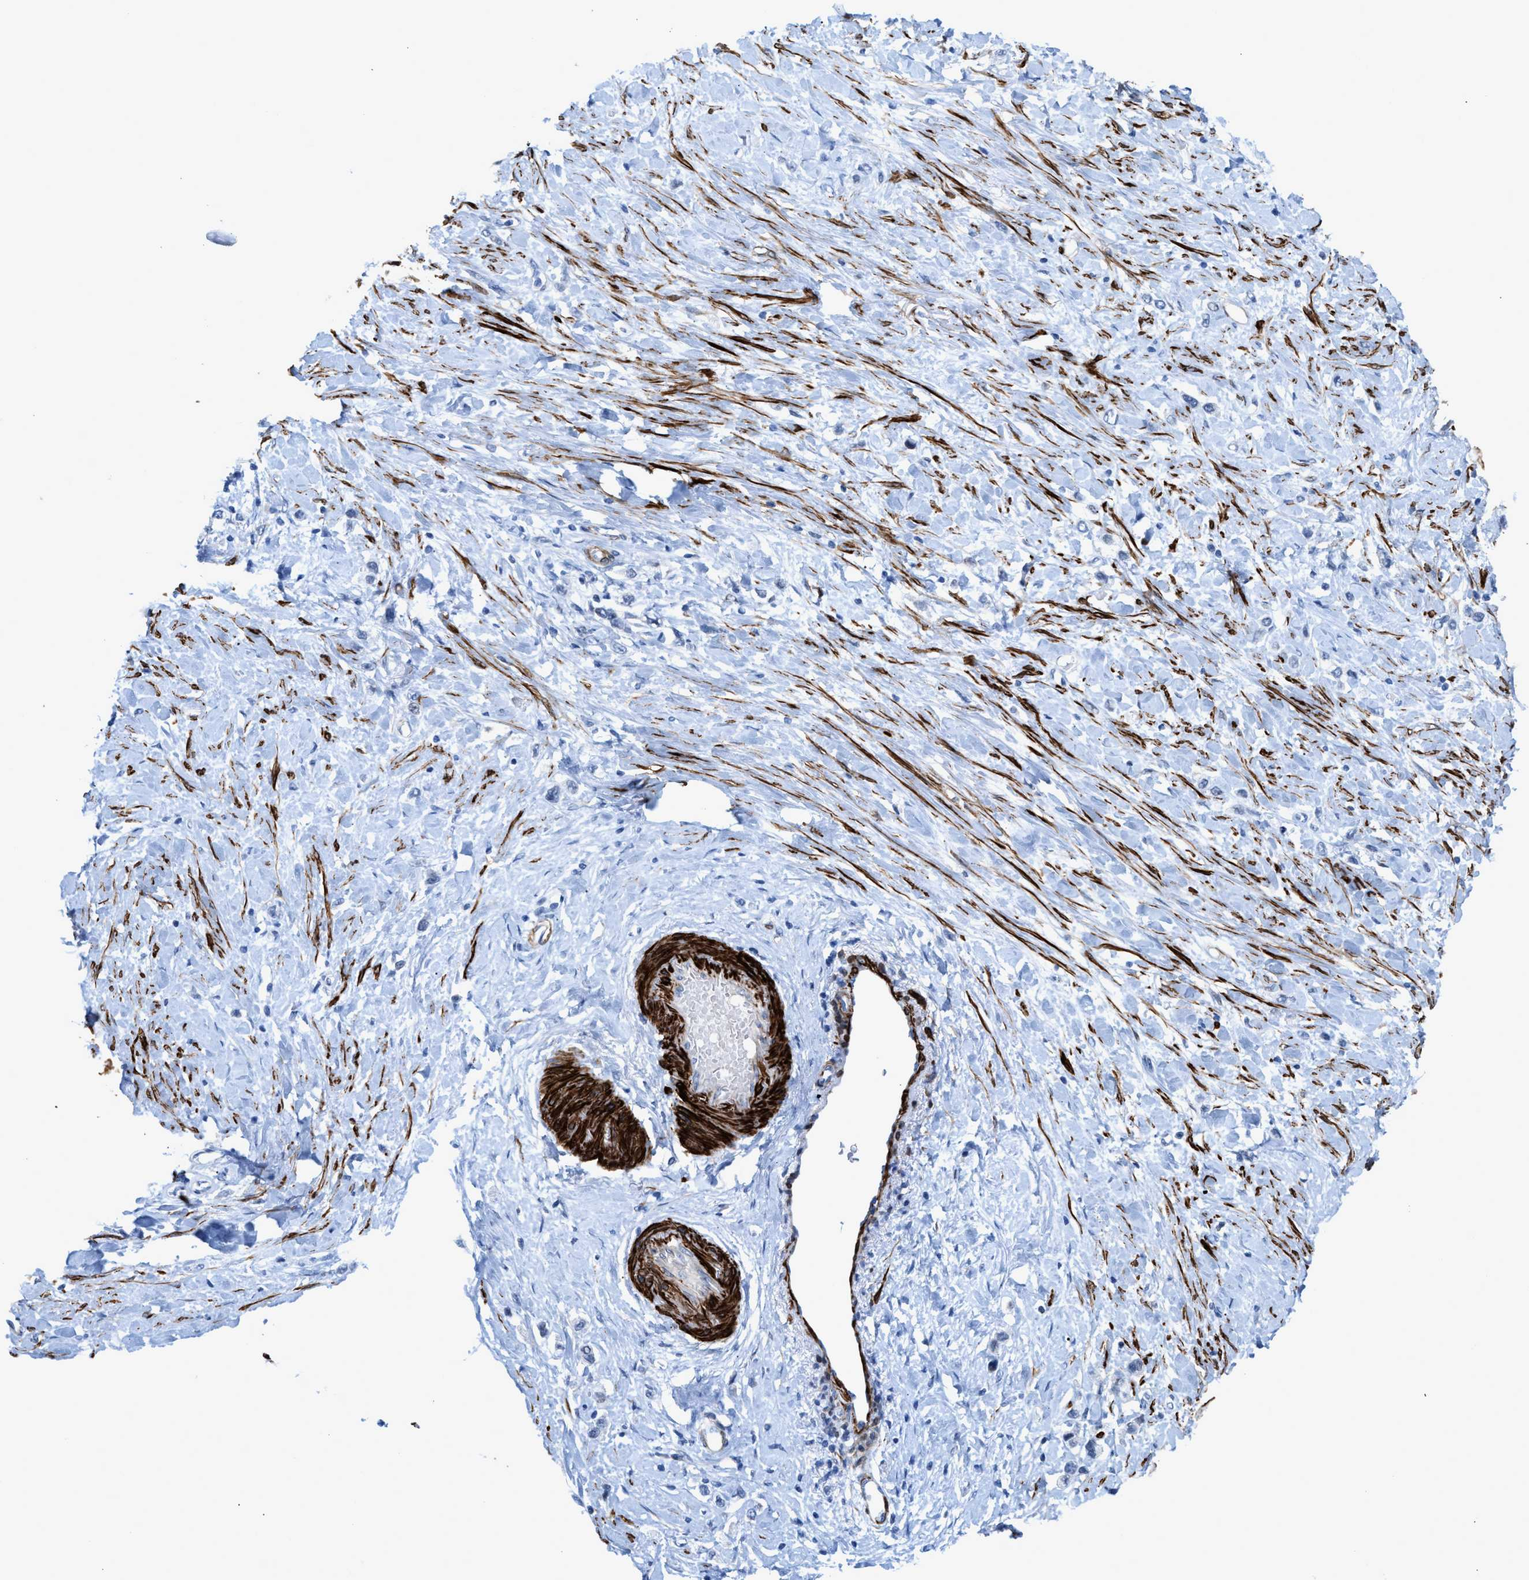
{"staining": {"intensity": "negative", "quantity": "none", "location": "none"}, "tissue": "stomach cancer", "cell_type": "Tumor cells", "image_type": "cancer", "snomed": [{"axis": "morphology", "description": "Adenocarcinoma, NOS"}, {"axis": "topography", "description": "Stomach"}], "caption": "This is an immunohistochemistry photomicrograph of human stomach cancer (adenocarcinoma). There is no expression in tumor cells.", "gene": "TAGLN", "patient": {"sex": "female", "age": 65}}